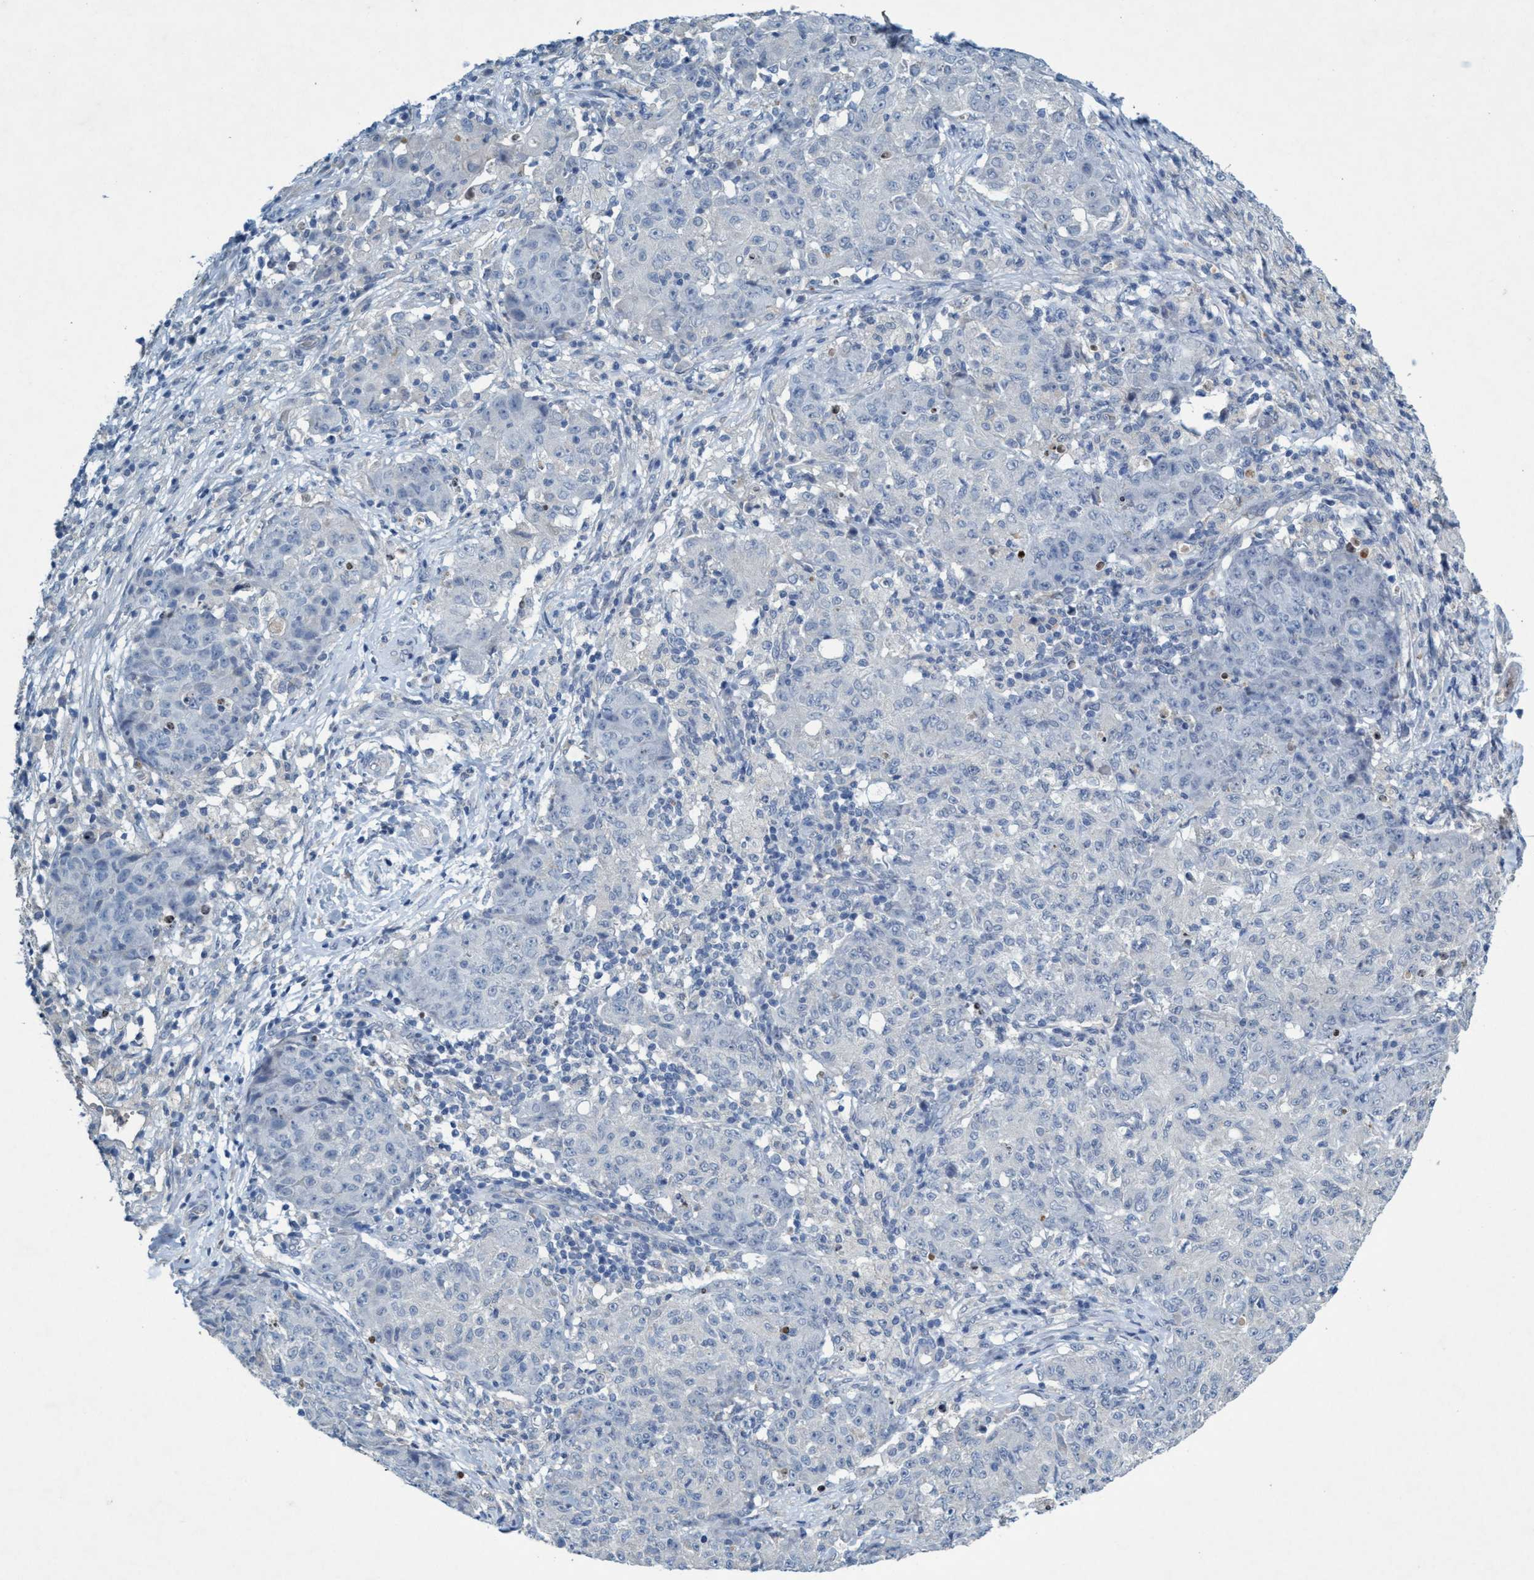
{"staining": {"intensity": "negative", "quantity": "none", "location": "none"}, "tissue": "ovarian cancer", "cell_type": "Tumor cells", "image_type": "cancer", "snomed": [{"axis": "morphology", "description": "Carcinoma, endometroid"}, {"axis": "topography", "description": "Ovary"}], "caption": "Tumor cells show no significant protein expression in endometroid carcinoma (ovarian).", "gene": "RNF208", "patient": {"sex": "female", "age": 42}}